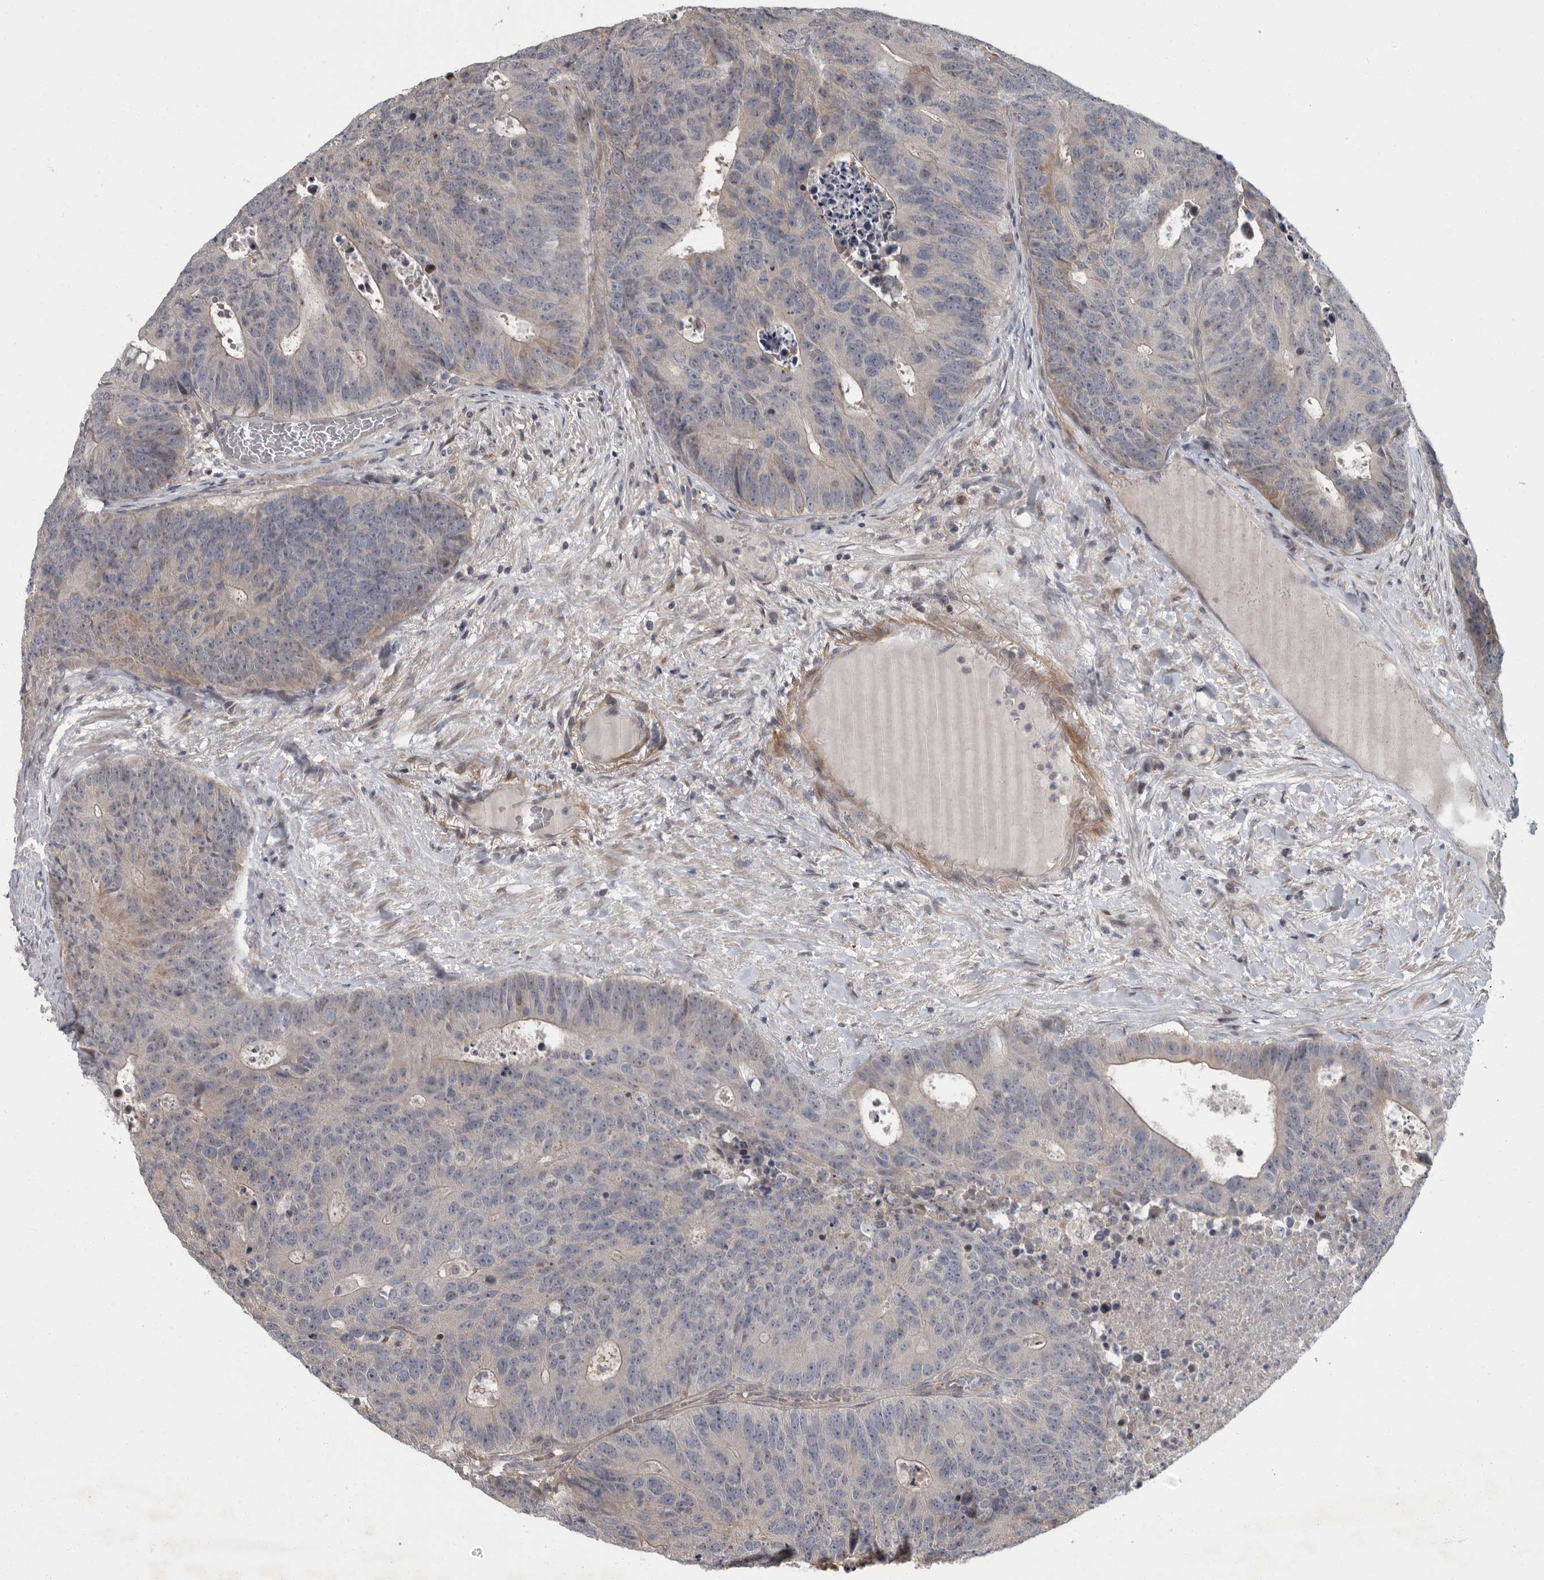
{"staining": {"intensity": "negative", "quantity": "none", "location": "none"}, "tissue": "colorectal cancer", "cell_type": "Tumor cells", "image_type": "cancer", "snomed": [{"axis": "morphology", "description": "Adenocarcinoma, NOS"}, {"axis": "topography", "description": "Colon"}], "caption": "This is an immunohistochemistry (IHC) histopathology image of colorectal adenocarcinoma. There is no staining in tumor cells.", "gene": "PDE7A", "patient": {"sex": "male", "age": 87}}